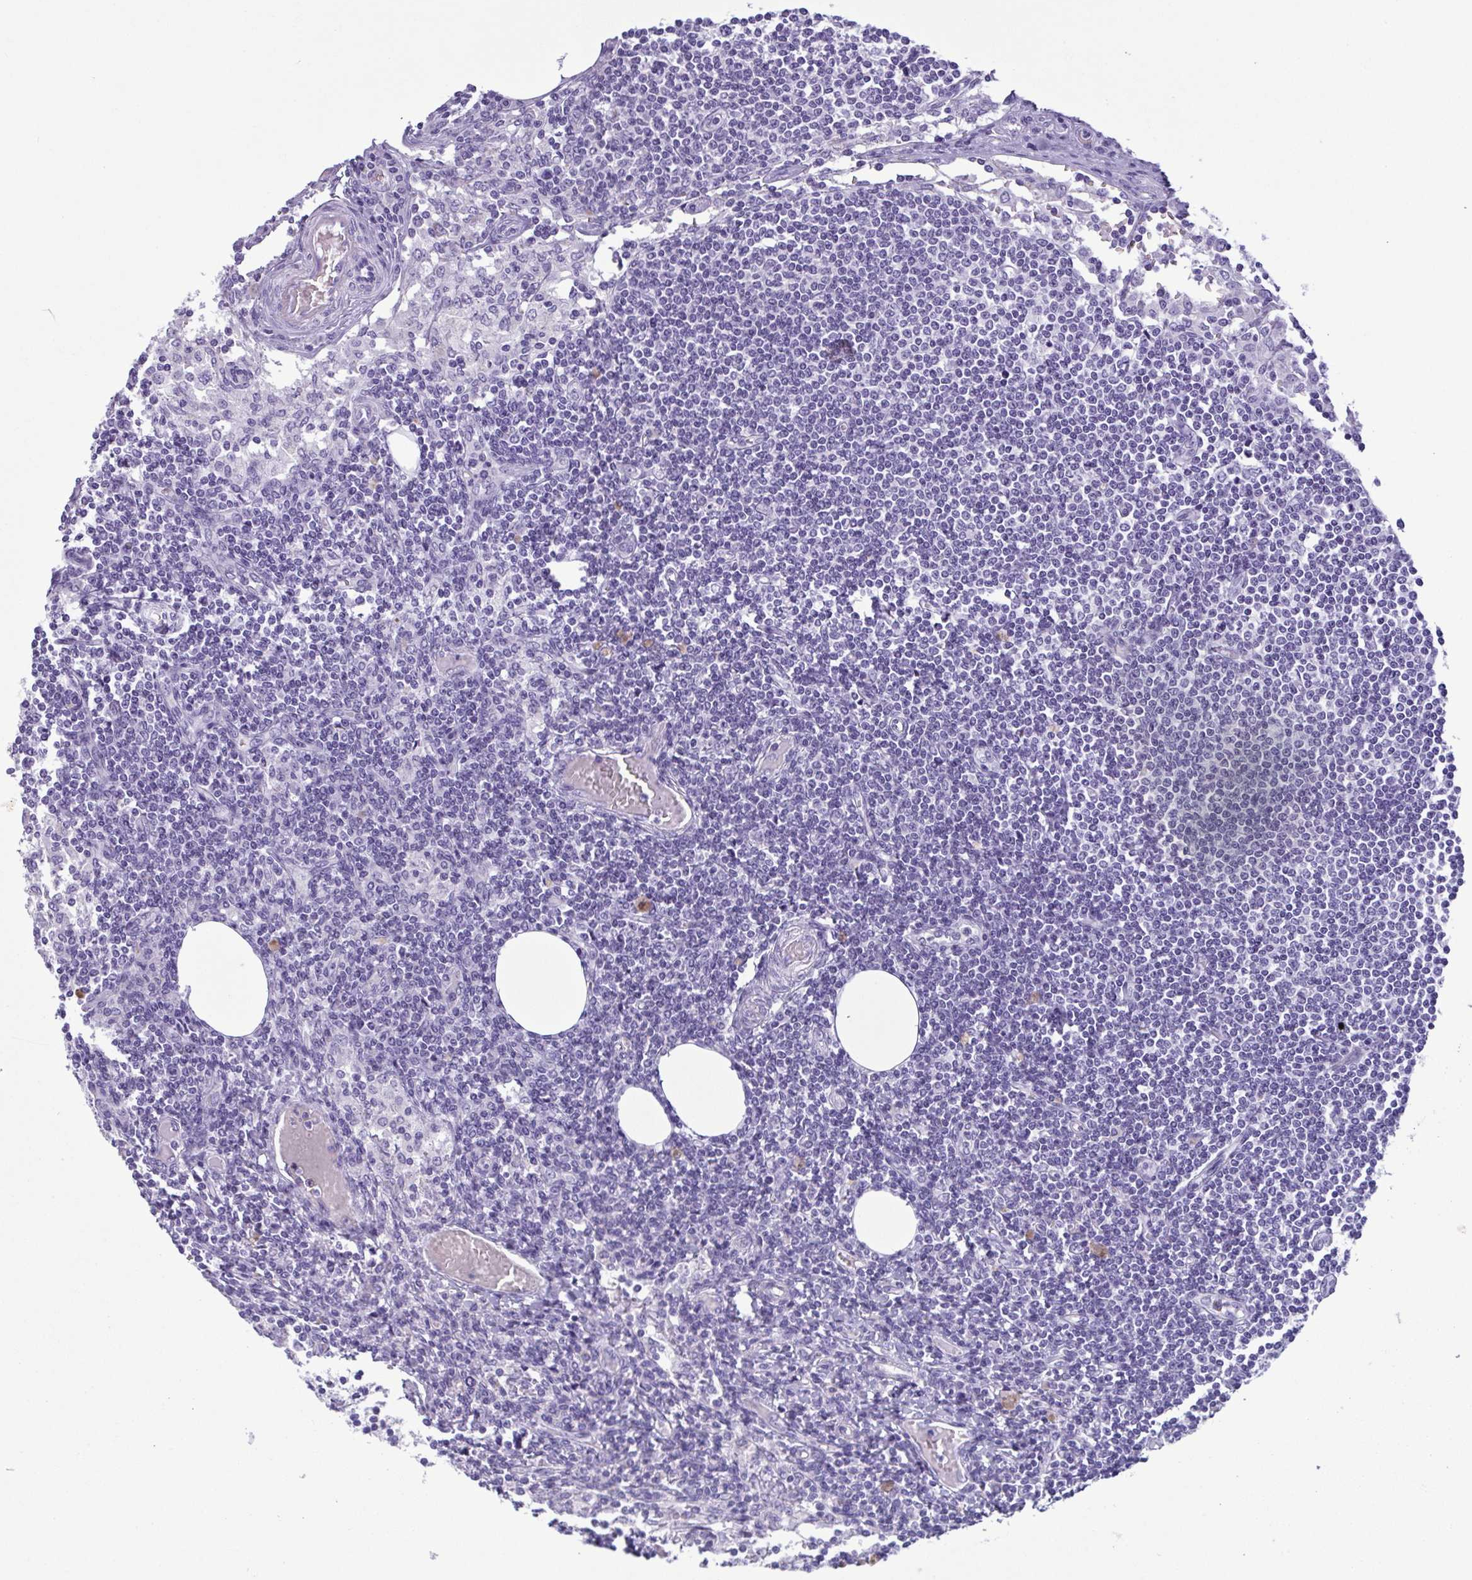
{"staining": {"intensity": "negative", "quantity": "none", "location": "none"}, "tissue": "lymph node", "cell_type": "Germinal center cells", "image_type": "normal", "snomed": [{"axis": "morphology", "description": "Normal tissue, NOS"}, {"axis": "topography", "description": "Lymph node"}], "caption": "DAB immunohistochemical staining of benign lymph node shows no significant positivity in germinal center cells.", "gene": "LTF", "patient": {"sex": "female", "age": 69}}